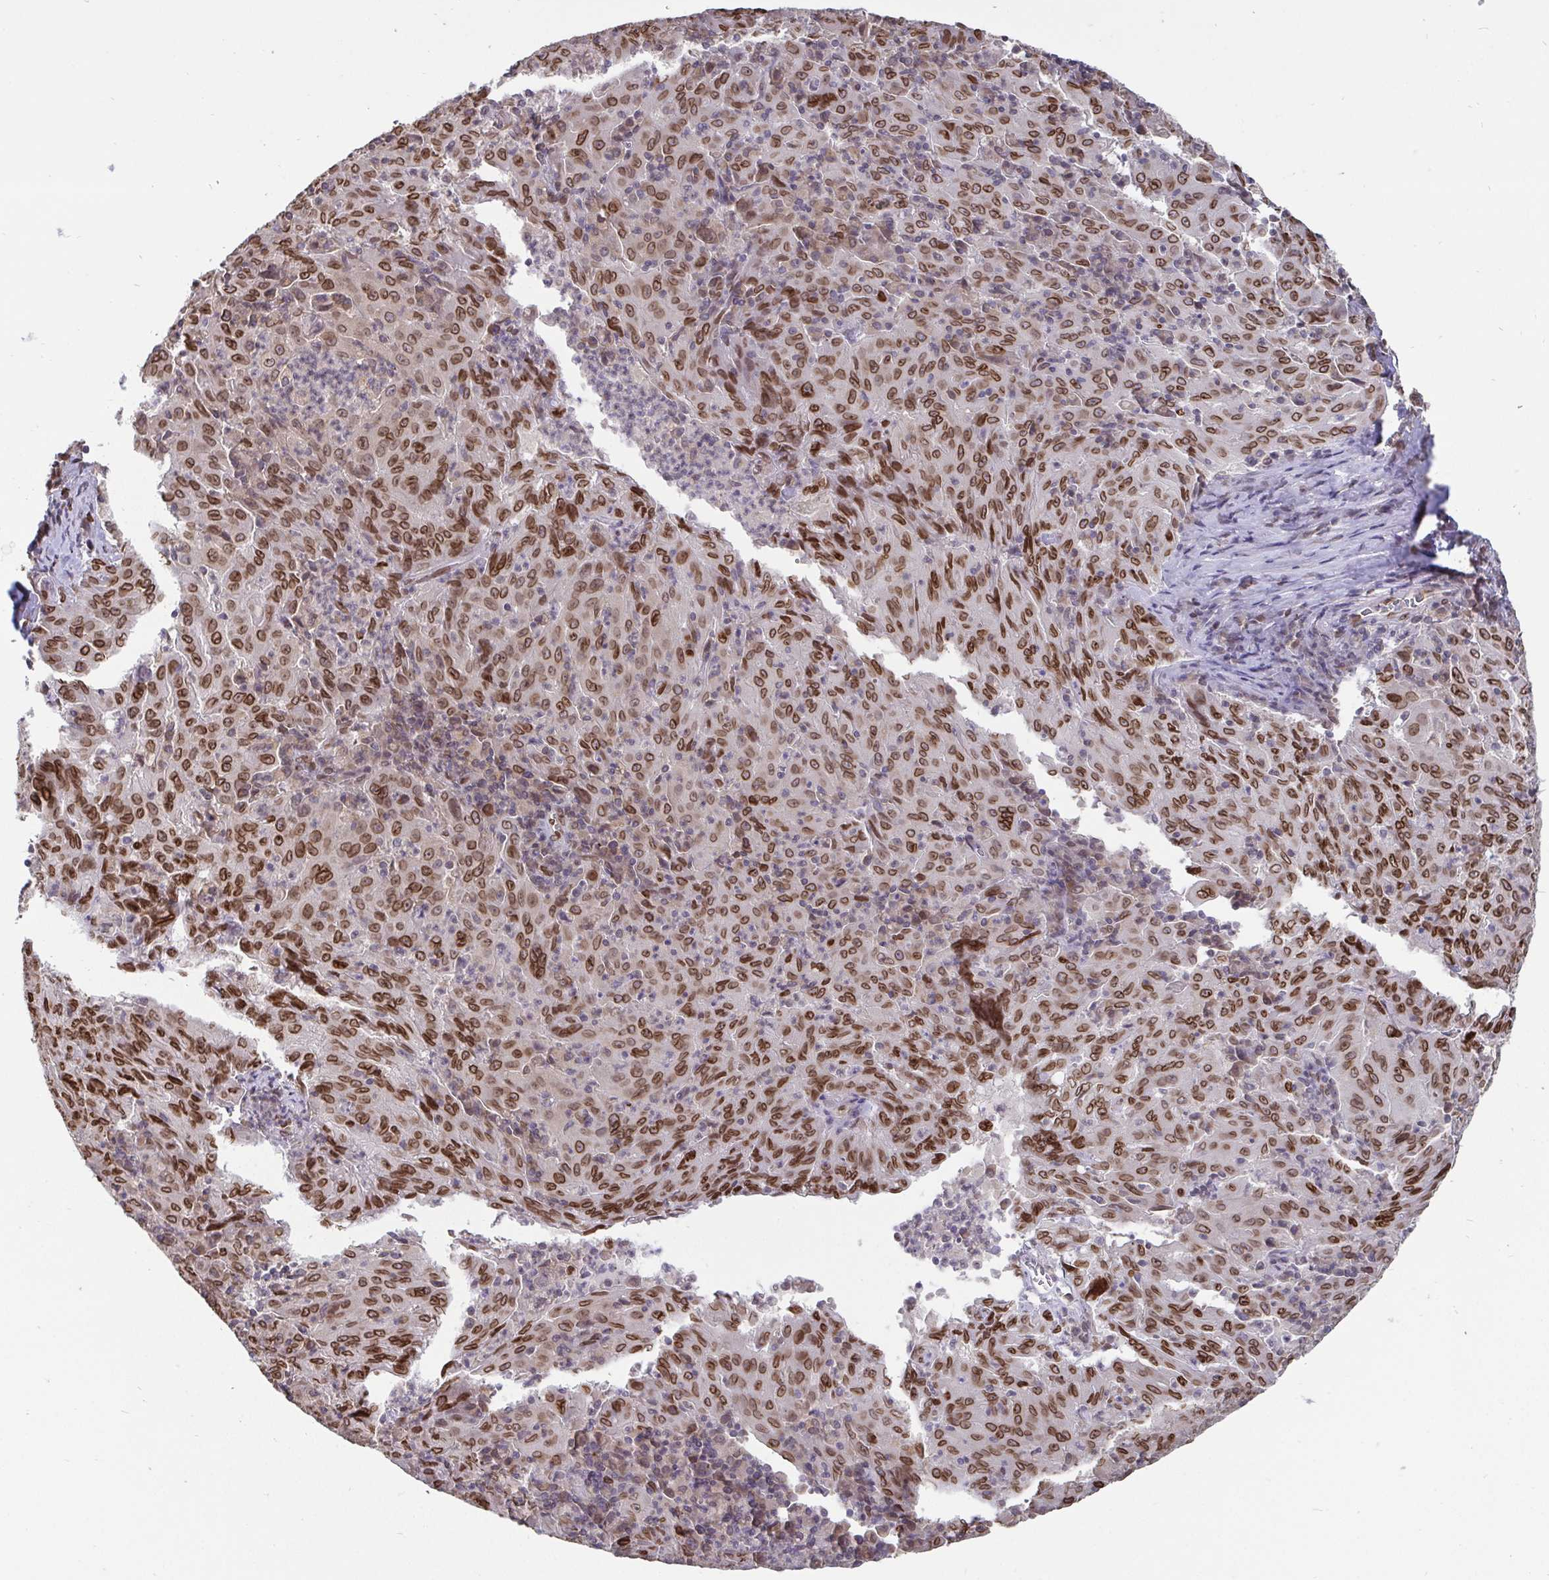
{"staining": {"intensity": "moderate", "quantity": ">75%", "location": "cytoplasmic/membranous,nuclear"}, "tissue": "pancreatic cancer", "cell_type": "Tumor cells", "image_type": "cancer", "snomed": [{"axis": "morphology", "description": "Adenocarcinoma, NOS"}, {"axis": "topography", "description": "Pancreas"}], "caption": "Pancreatic cancer stained with immunohistochemistry reveals moderate cytoplasmic/membranous and nuclear positivity in approximately >75% of tumor cells. (IHC, brightfield microscopy, high magnification).", "gene": "EMD", "patient": {"sex": "male", "age": 63}}